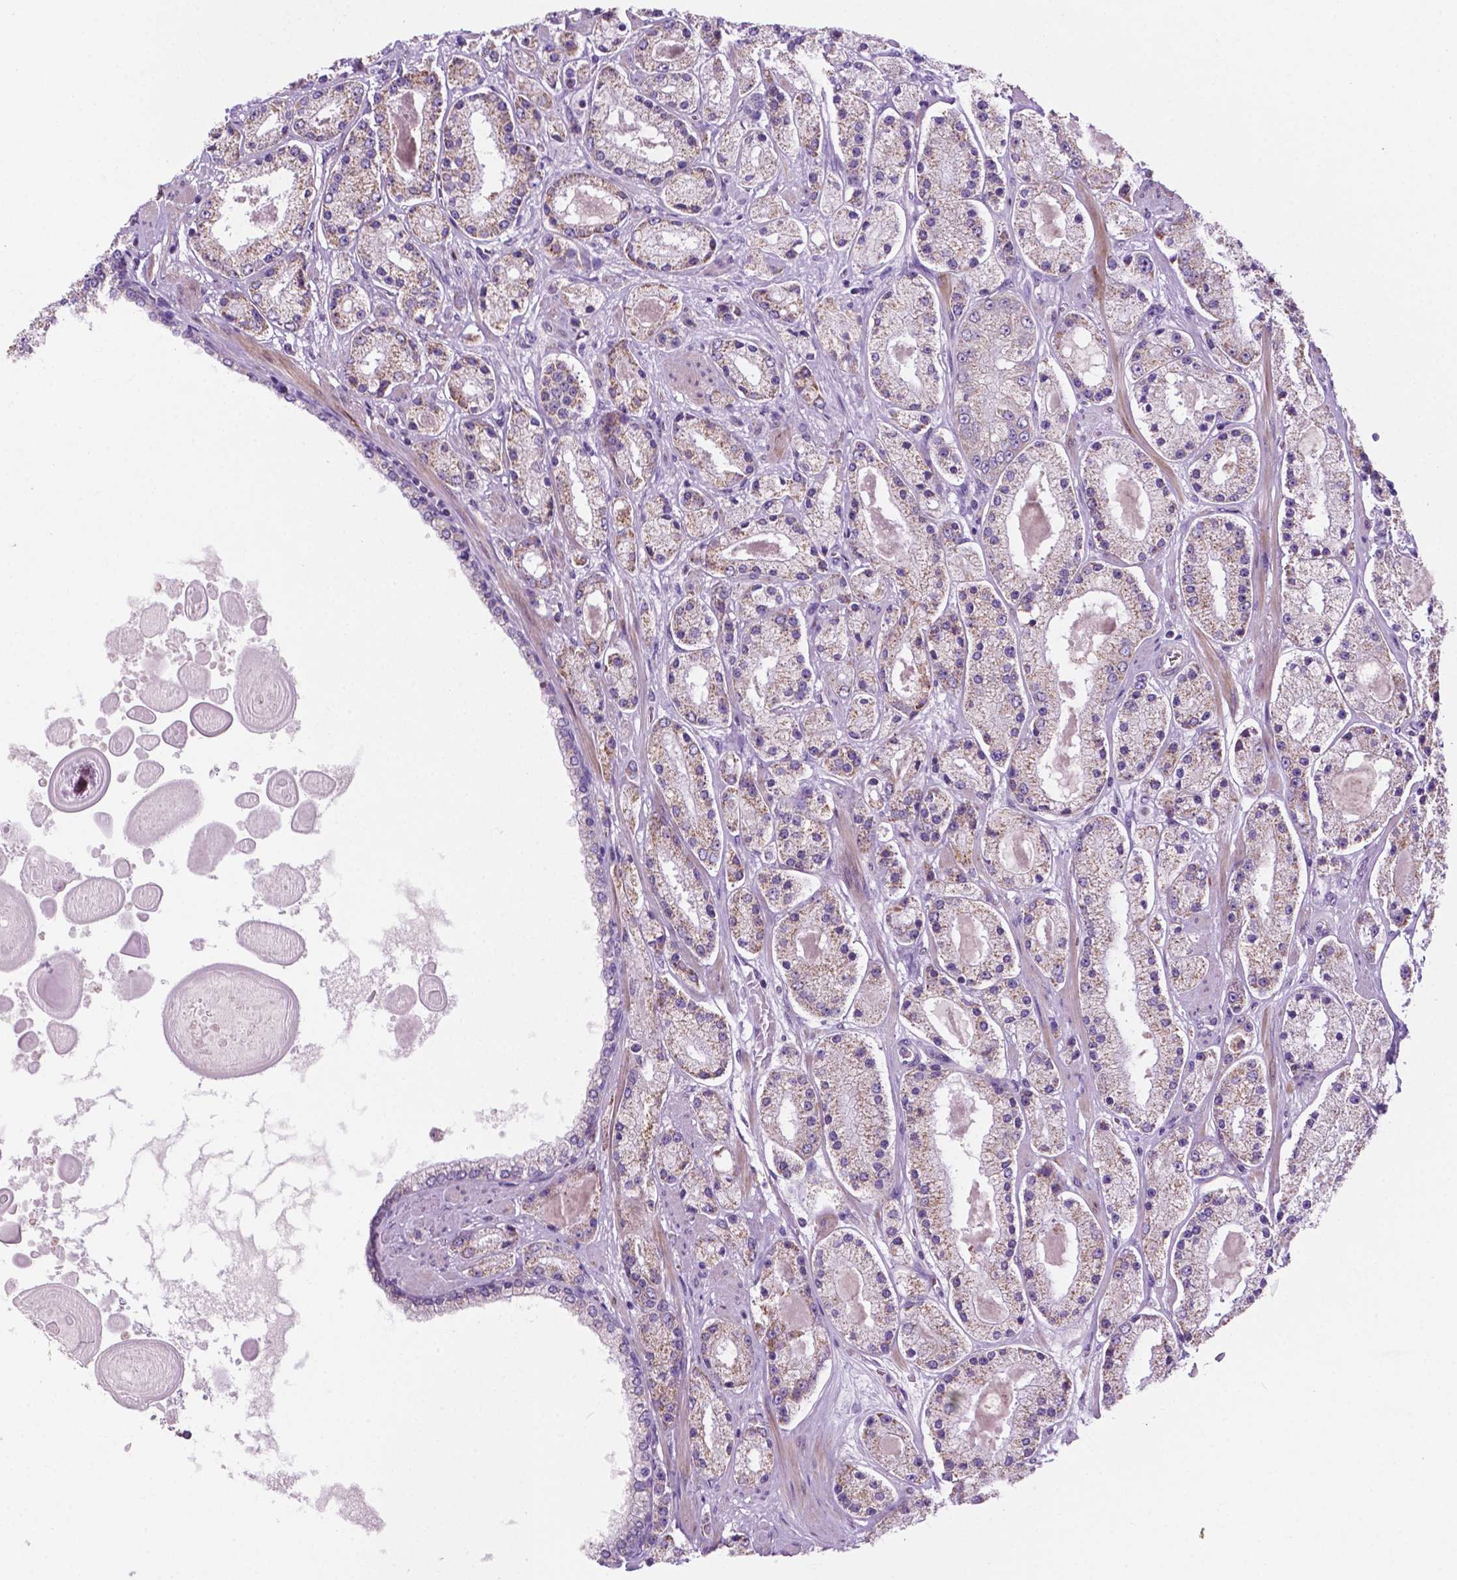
{"staining": {"intensity": "weak", "quantity": "<25%", "location": "cytoplasmic/membranous"}, "tissue": "prostate cancer", "cell_type": "Tumor cells", "image_type": "cancer", "snomed": [{"axis": "morphology", "description": "Adenocarcinoma, High grade"}, {"axis": "topography", "description": "Prostate"}], "caption": "A high-resolution image shows immunohistochemistry (IHC) staining of prostate cancer (high-grade adenocarcinoma), which exhibits no significant positivity in tumor cells.", "gene": "C18orf21", "patient": {"sex": "male", "age": 67}}